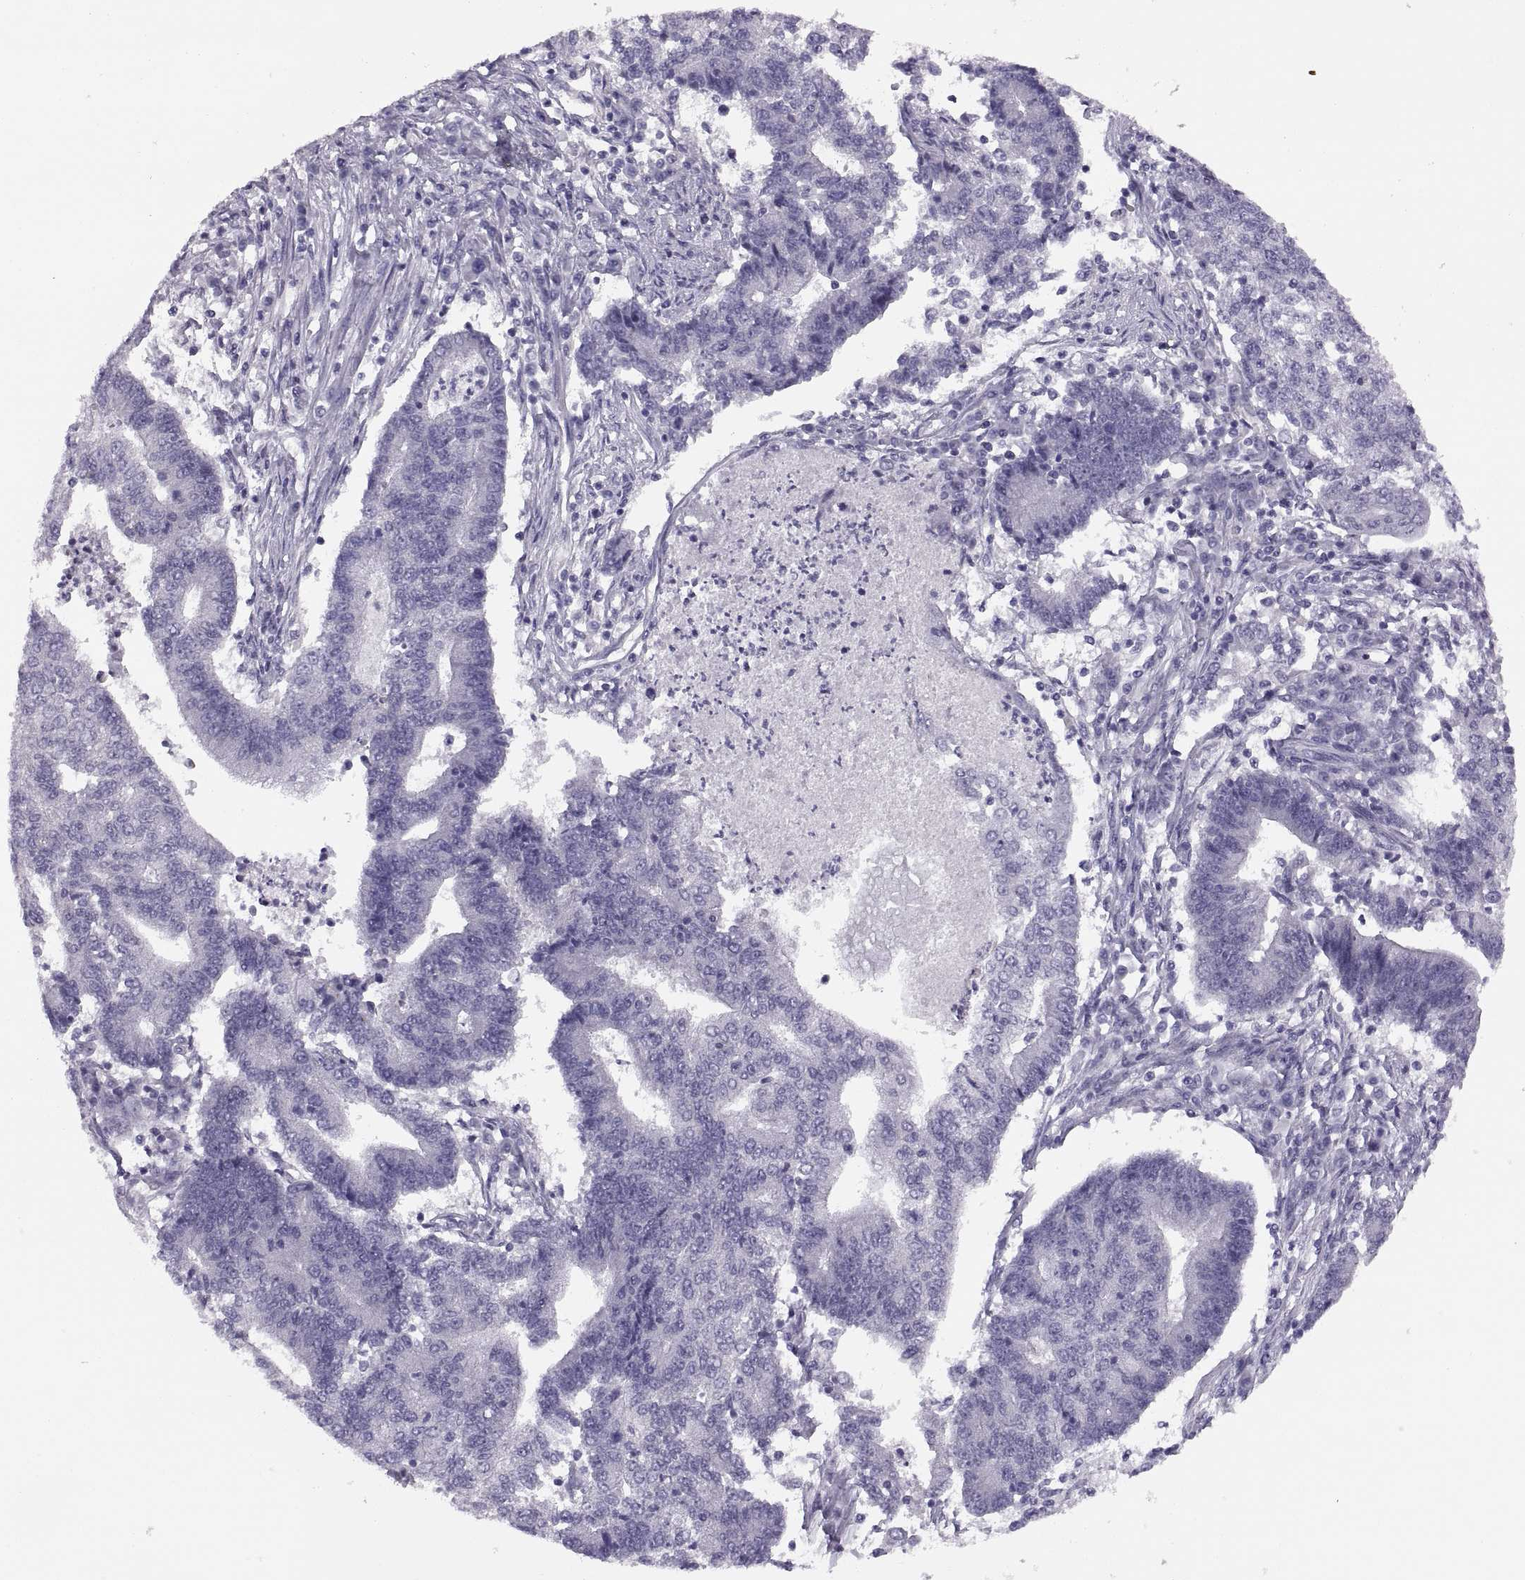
{"staining": {"intensity": "negative", "quantity": "none", "location": "none"}, "tissue": "endometrial cancer", "cell_type": "Tumor cells", "image_type": "cancer", "snomed": [{"axis": "morphology", "description": "Adenocarcinoma, NOS"}, {"axis": "topography", "description": "Uterus"}, {"axis": "topography", "description": "Endometrium"}], "caption": "The micrograph displays no significant positivity in tumor cells of endometrial cancer.", "gene": "ADH6", "patient": {"sex": "female", "age": 54}}